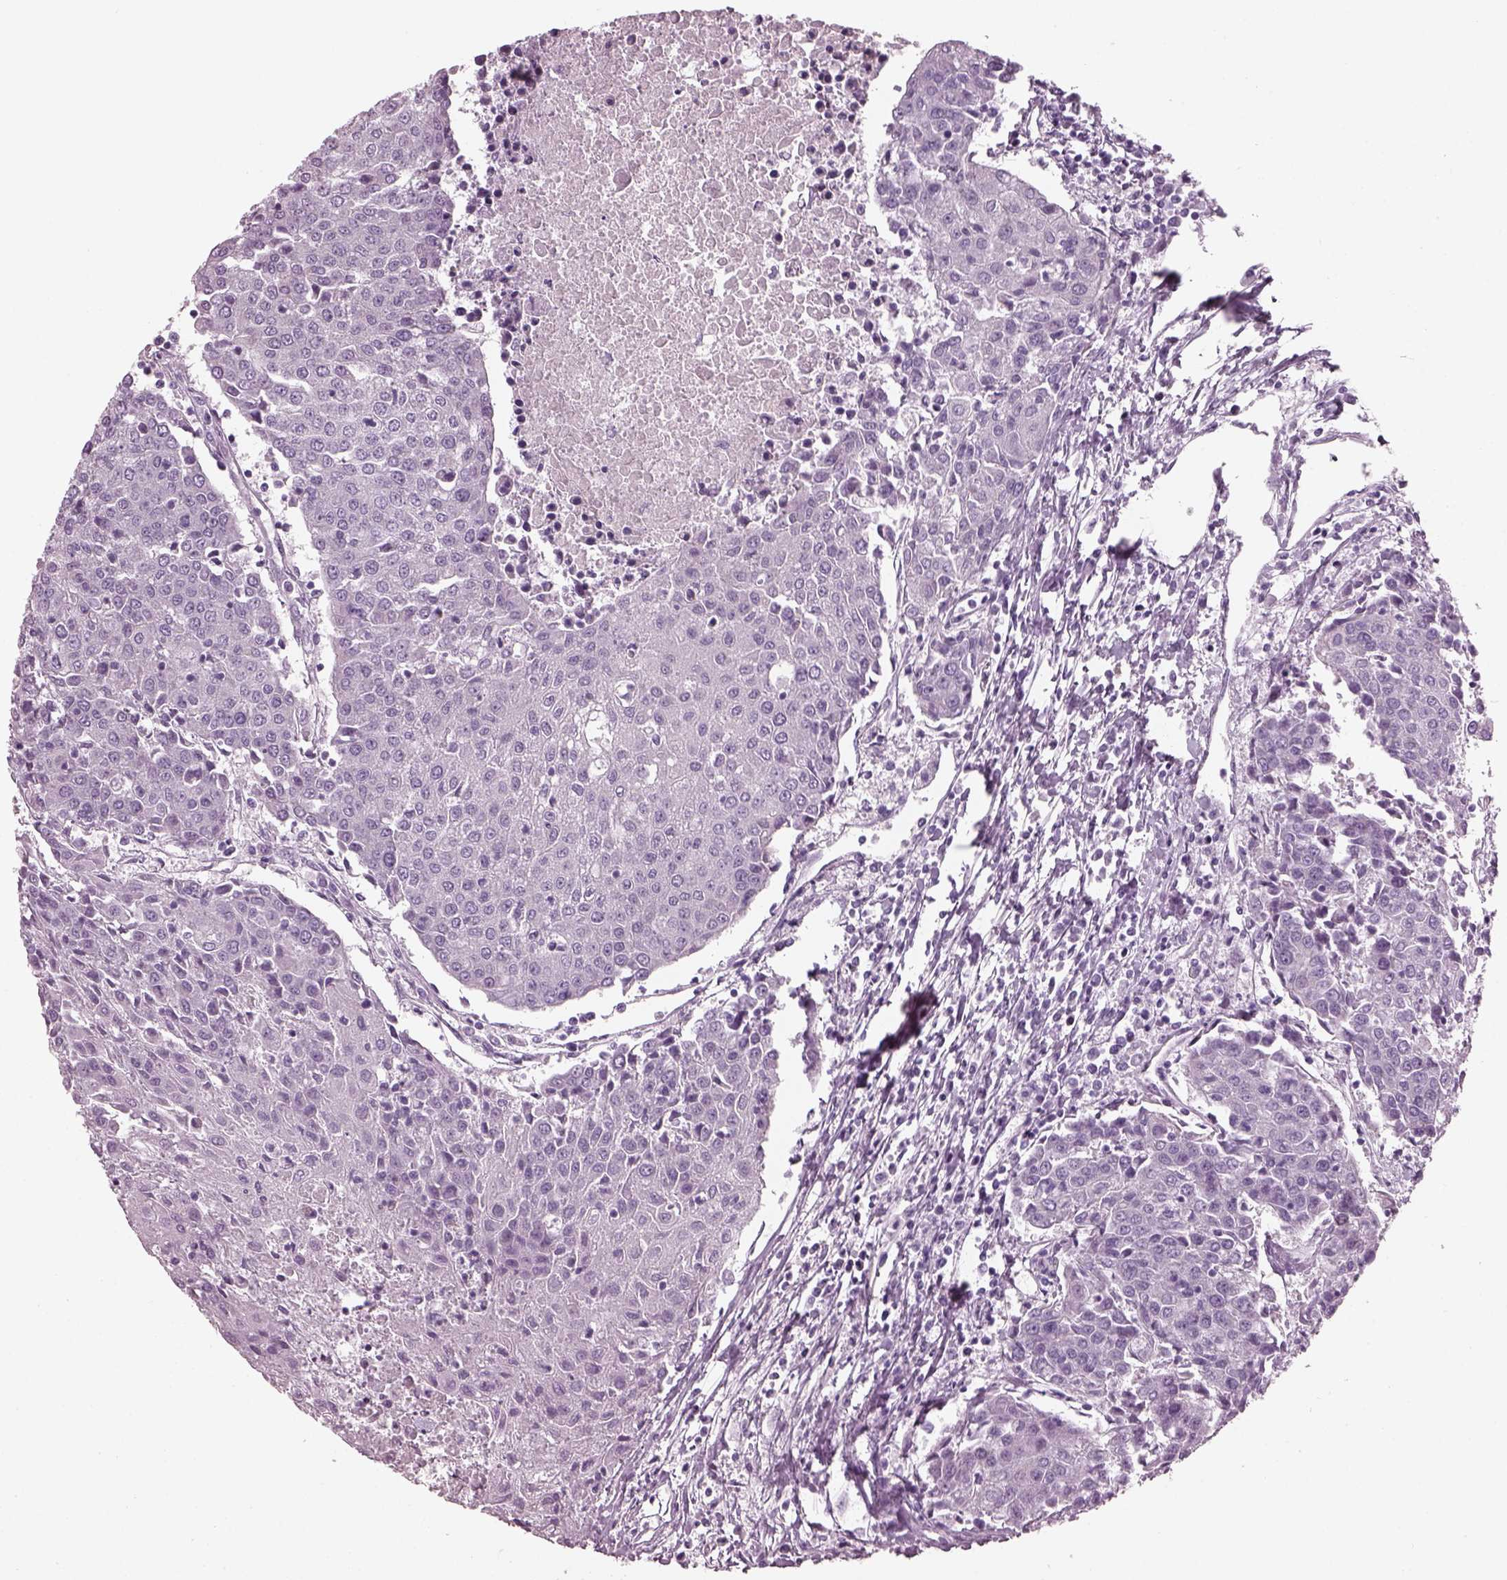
{"staining": {"intensity": "negative", "quantity": "none", "location": "none"}, "tissue": "urothelial cancer", "cell_type": "Tumor cells", "image_type": "cancer", "snomed": [{"axis": "morphology", "description": "Urothelial carcinoma, High grade"}, {"axis": "topography", "description": "Urinary bladder"}], "caption": "Urothelial cancer stained for a protein using IHC displays no expression tumor cells.", "gene": "PDC", "patient": {"sex": "female", "age": 85}}